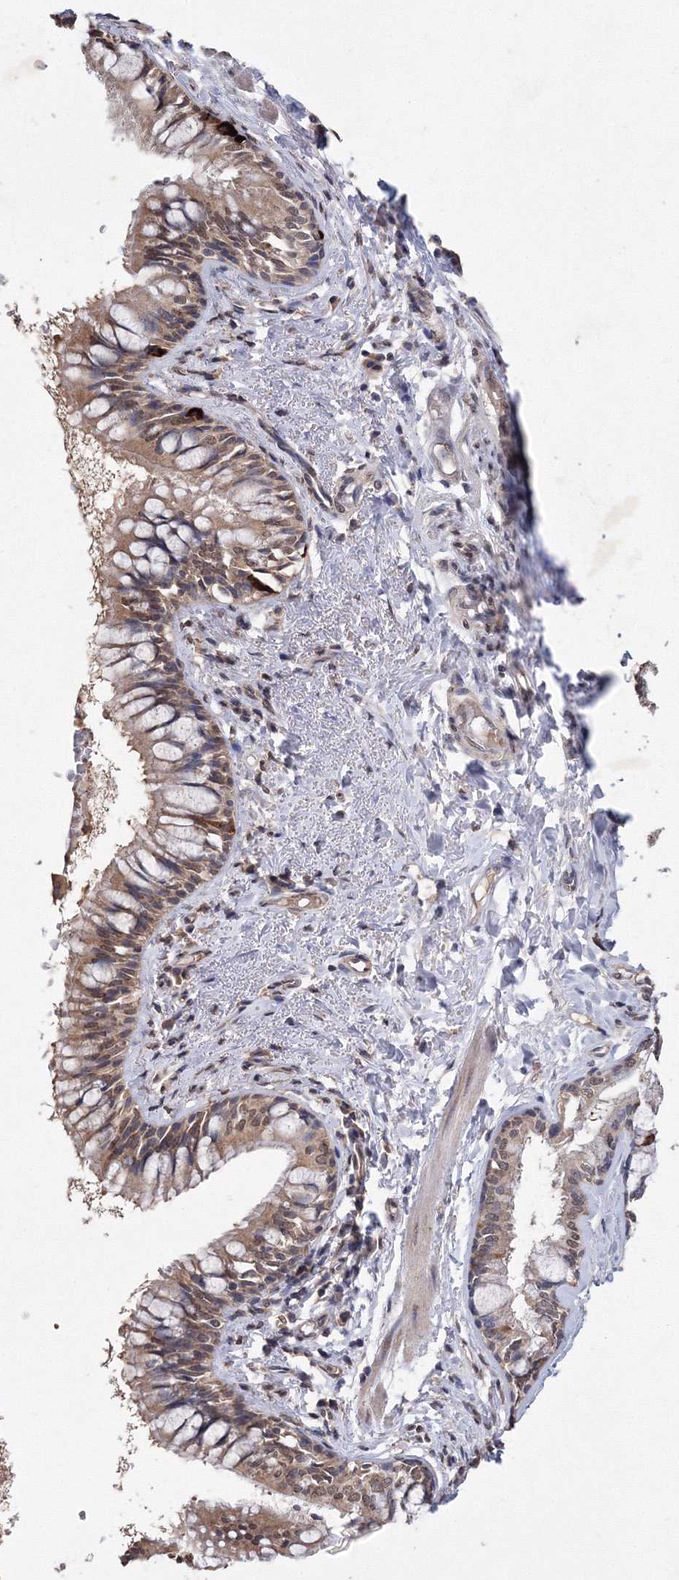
{"staining": {"intensity": "moderate", "quantity": ">75%", "location": "cytoplasmic/membranous,nuclear"}, "tissue": "bronchus", "cell_type": "Respiratory epithelial cells", "image_type": "normal", "snomed": [{"axis": "morphology", "description": "Normal tissue, NOS"}, {"axis": "topography", "description": "Cartilage tissue"}, {"axis": "topography", "description": "Bronchus"}], "caption": "Immunohistochemistry photomicrograph of unremarkable bronchus: human bronchus stained using IHC demonstrates medium levels of moderate protein expression localized specifically in the cytoplasmic/membranous,nuclear of respiratory epithelial cells, appearing as a cytoplasmic/membranous,nuclear brown color.", "gene": "GPN1", "patient": {"sex": "female", "age": 36}}